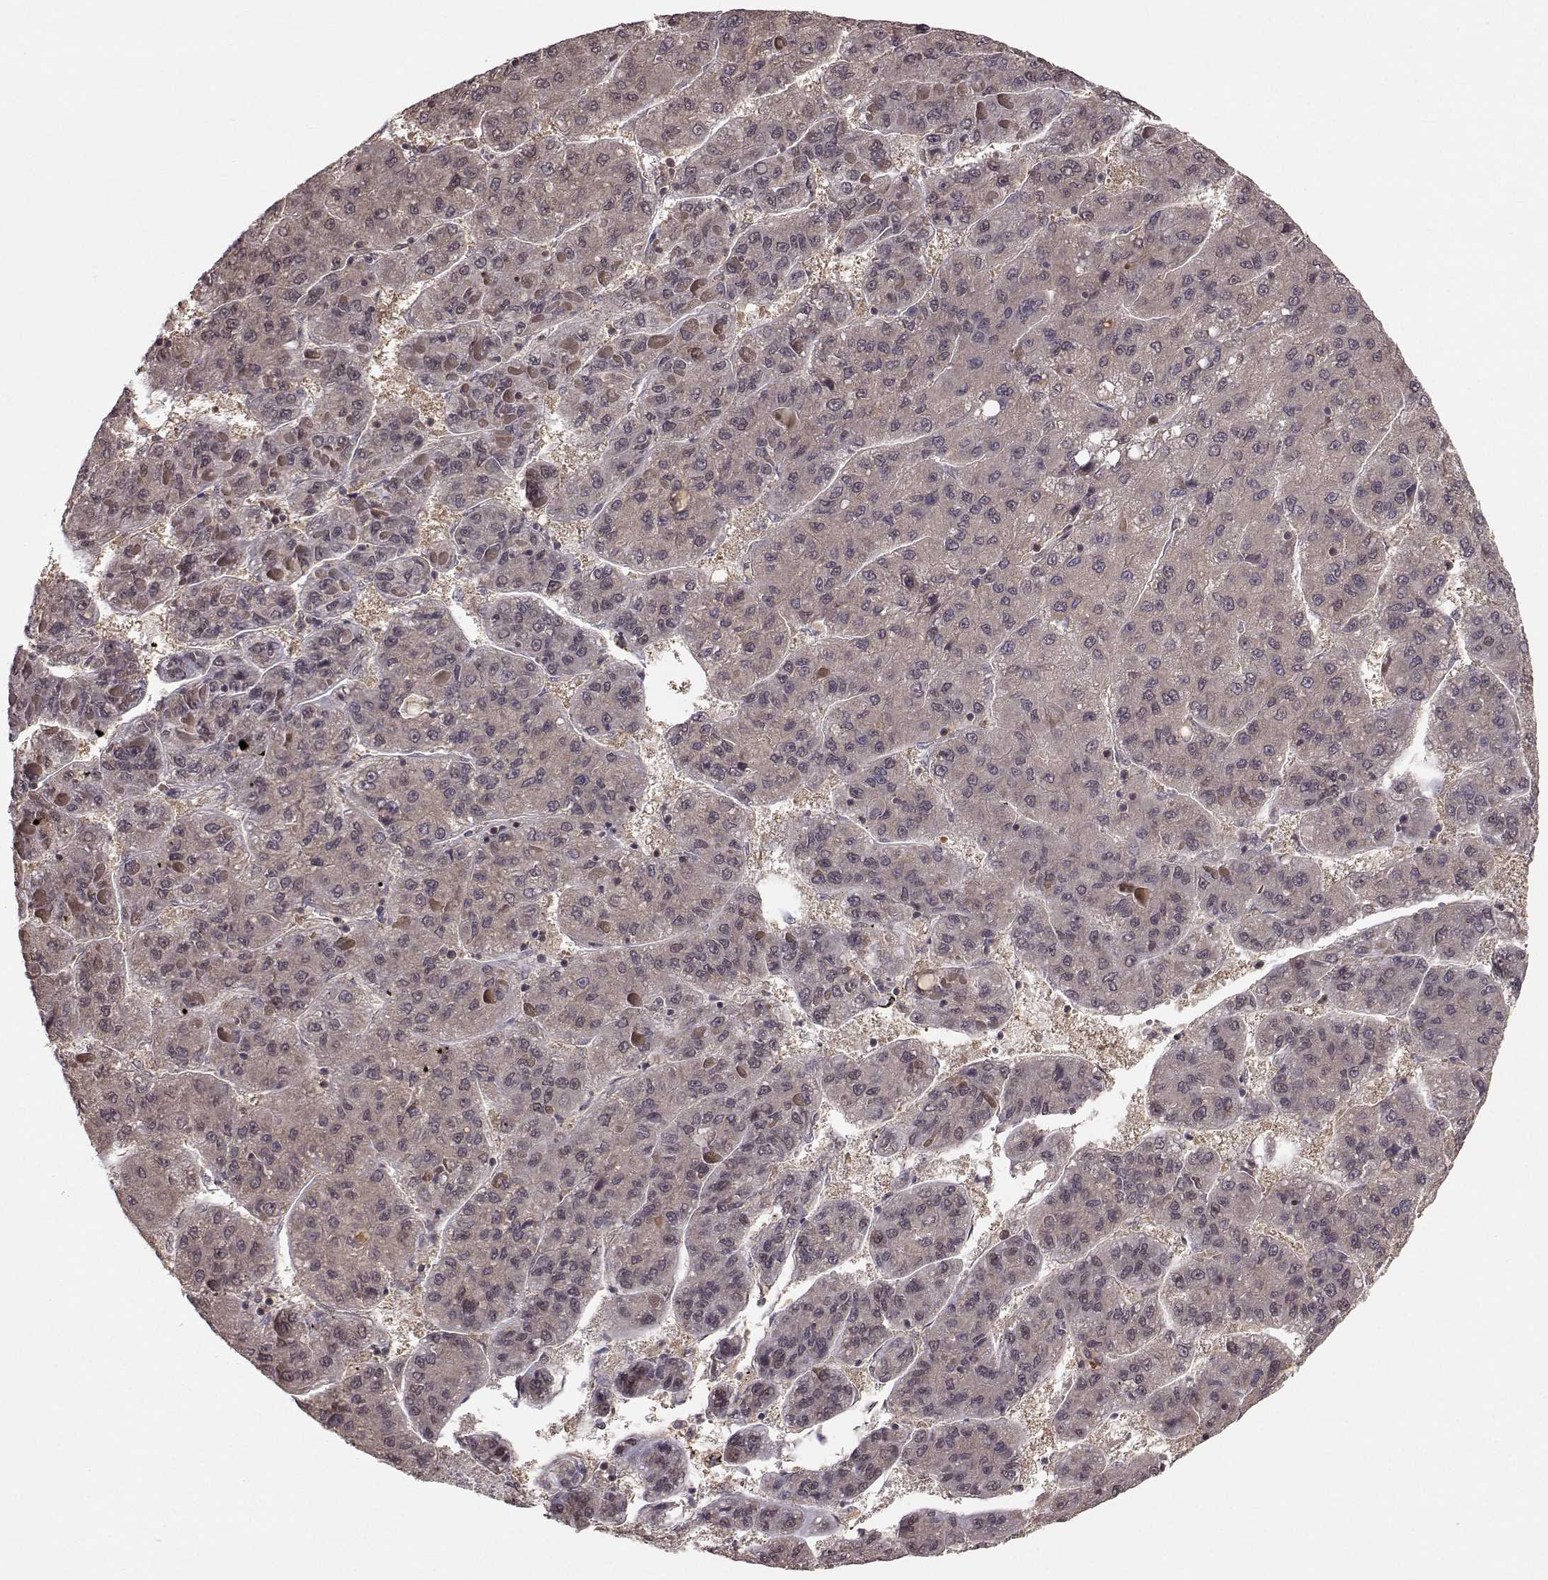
{"staining": {"intensity": "weak", "quantity": "<25%", "location": "cytoplasmic/membranous"}, "tissue": "liver cancer", "cell_type": "Tumor cells", "image_type": "cancer", "snomed": [{"axis": "morphology", "description": "Carcinoma, Hepatocellular, NOS"}, {"axis": "topography", "description": "Liver"}], "caption": "There is no significant positivity in tumor cells of liver hepatocellular carcinoma. Brightfield microscopy of immunohistochemistry (IHC) stained with DAB (brown) and hematoxylin (blue), captured at high magnification.", "gene": "PLEKHG3", "patient": {"sex": "female", "age": 82}}